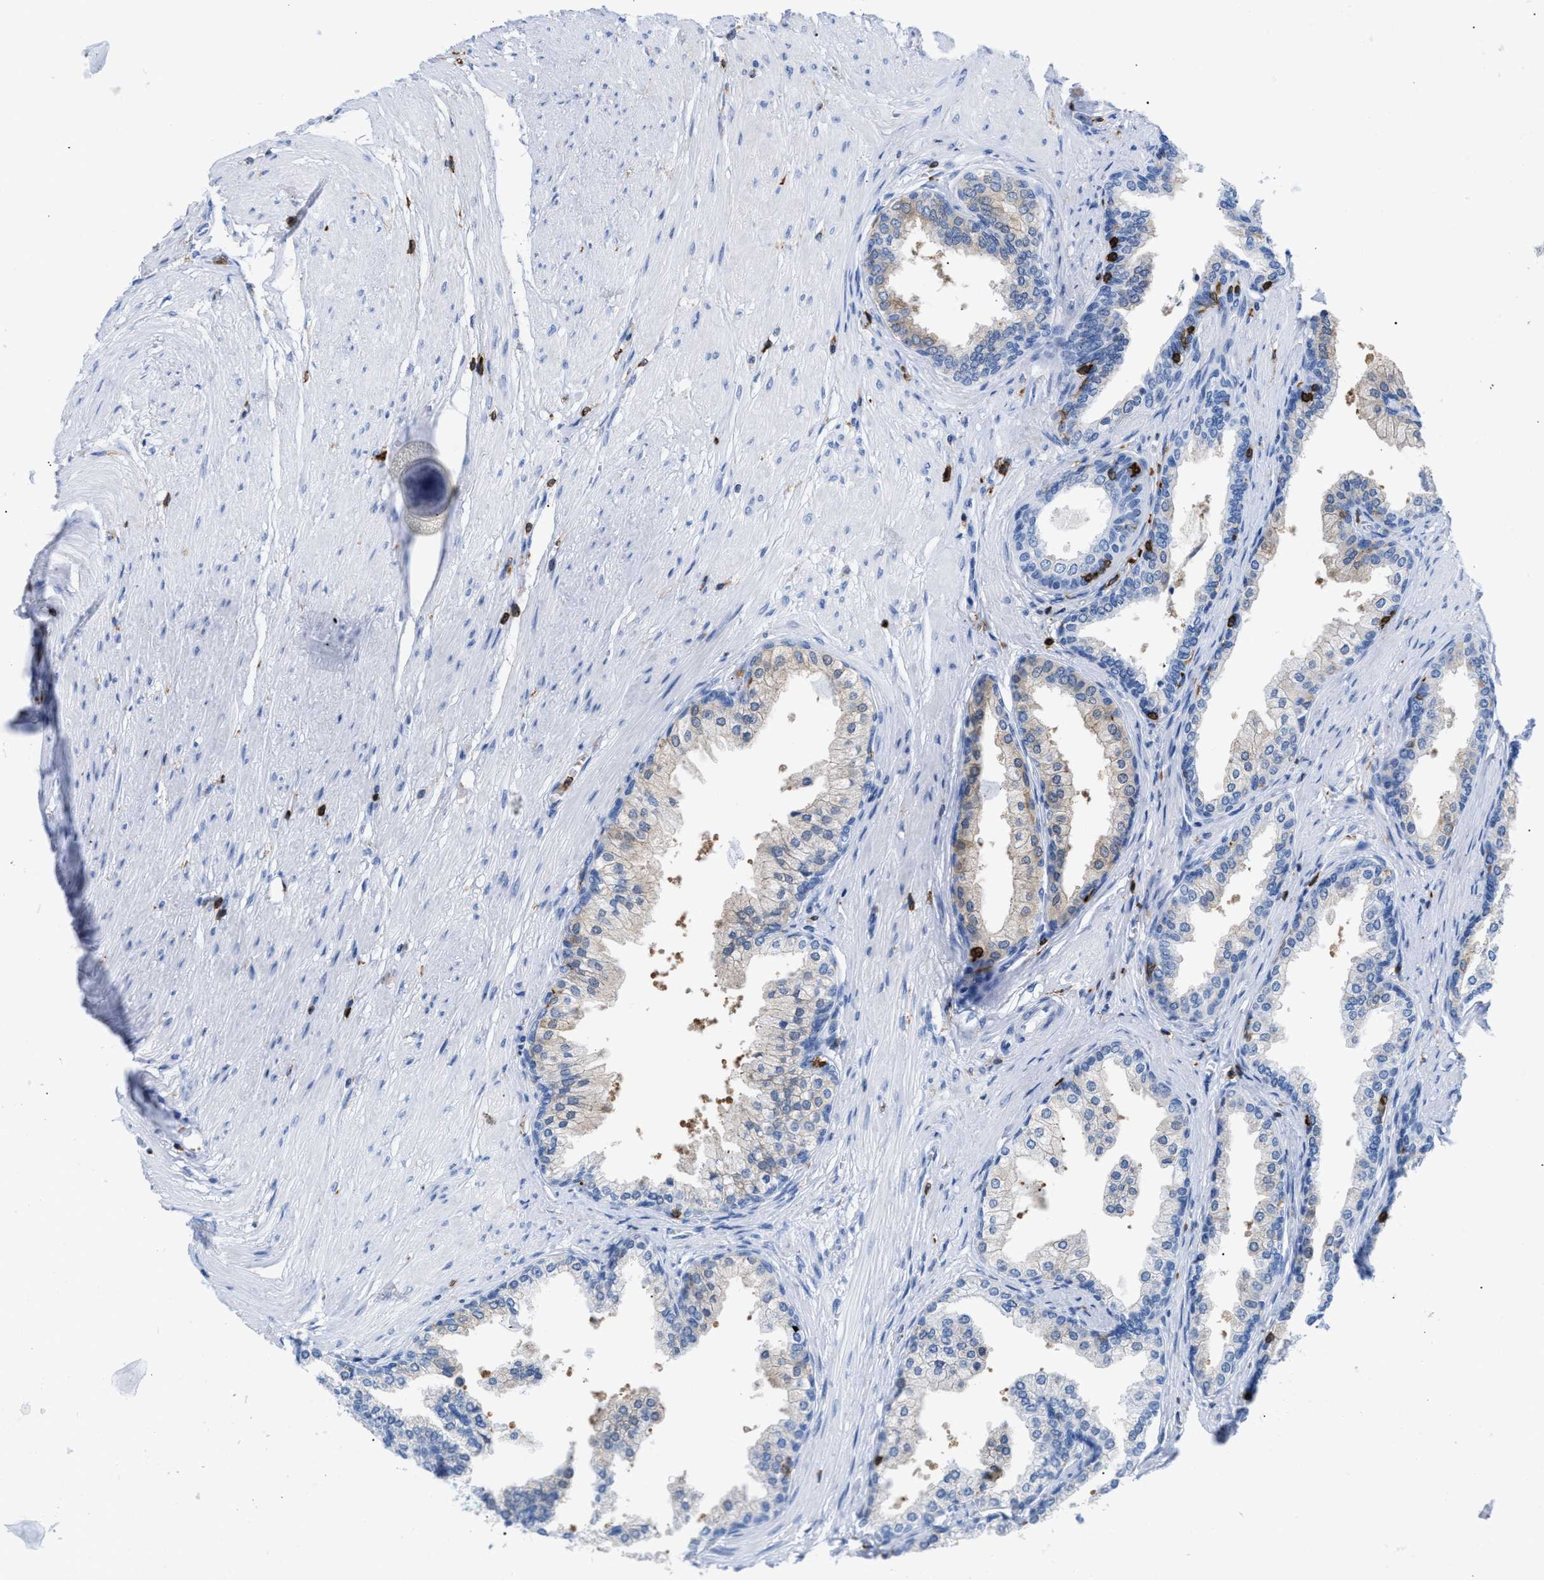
{"staining": {"intensity": "weak", "quantity": "<25%", "location": "cytoplasmic/membranous"}, "tissue": "prostate cancer", "cell_type": "Tumor cells", "image_type": "cancer", "snomed": [{"axis": "morphology", "description": "Adenocarcinoma, Low grade"}, {"axis": "topography", "description": "Prostate"}], "caption": "The photomicrograph shows no significant positivity in tumor cells of prostate cancer (low-grade adenocarcinoma).", "gene": "LCP1", "patient": {"sex": "male", "age": 52}}